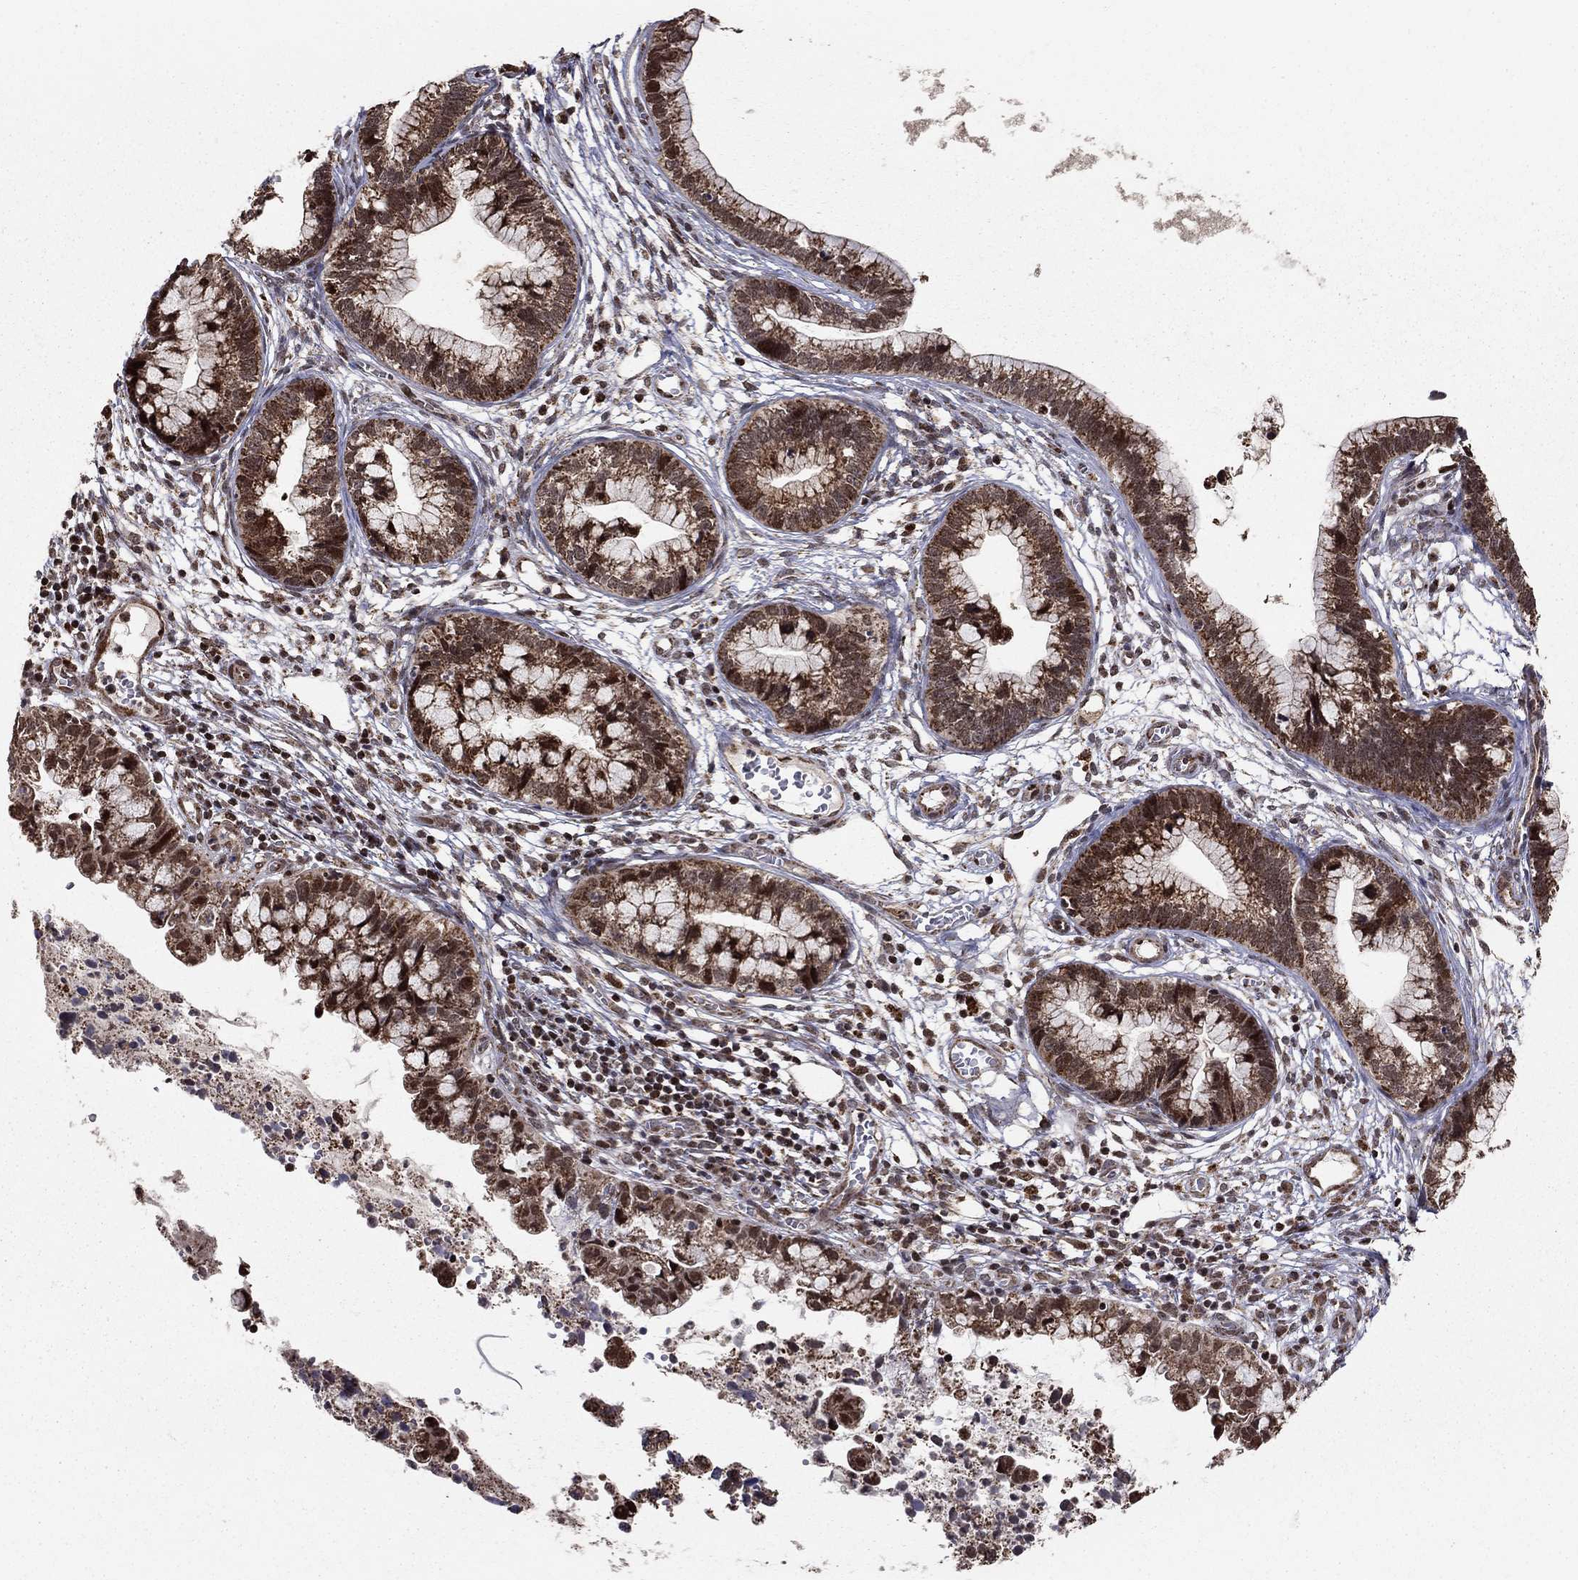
{"staining": {"intensity": "moderate", "quantity": "25%-75%", "location": "cytoplasmic/membranous"}, "tissue": "cervical cancer", "cell_type": "Tumor cells", "image_type": "cancer", "snomed": [{"axis": "morphology", "description": "Adenocarcinoma, NOS"}, {"axis": "topography", "description": "Cervix"}], "caption": "Protein staining of cervical cancer tissue exhibits moderate cytoplasmic/membranous staining in about 25%-75% of tumor cells. The staining is performed using DAB (3,3'-diaminobenzidine) brown chromogen to label protein expression. The nuclei are counter-stained blue using hematoxylin.", "gene": "ACOT13", "patient": {"sex": "female", "age": 44}}